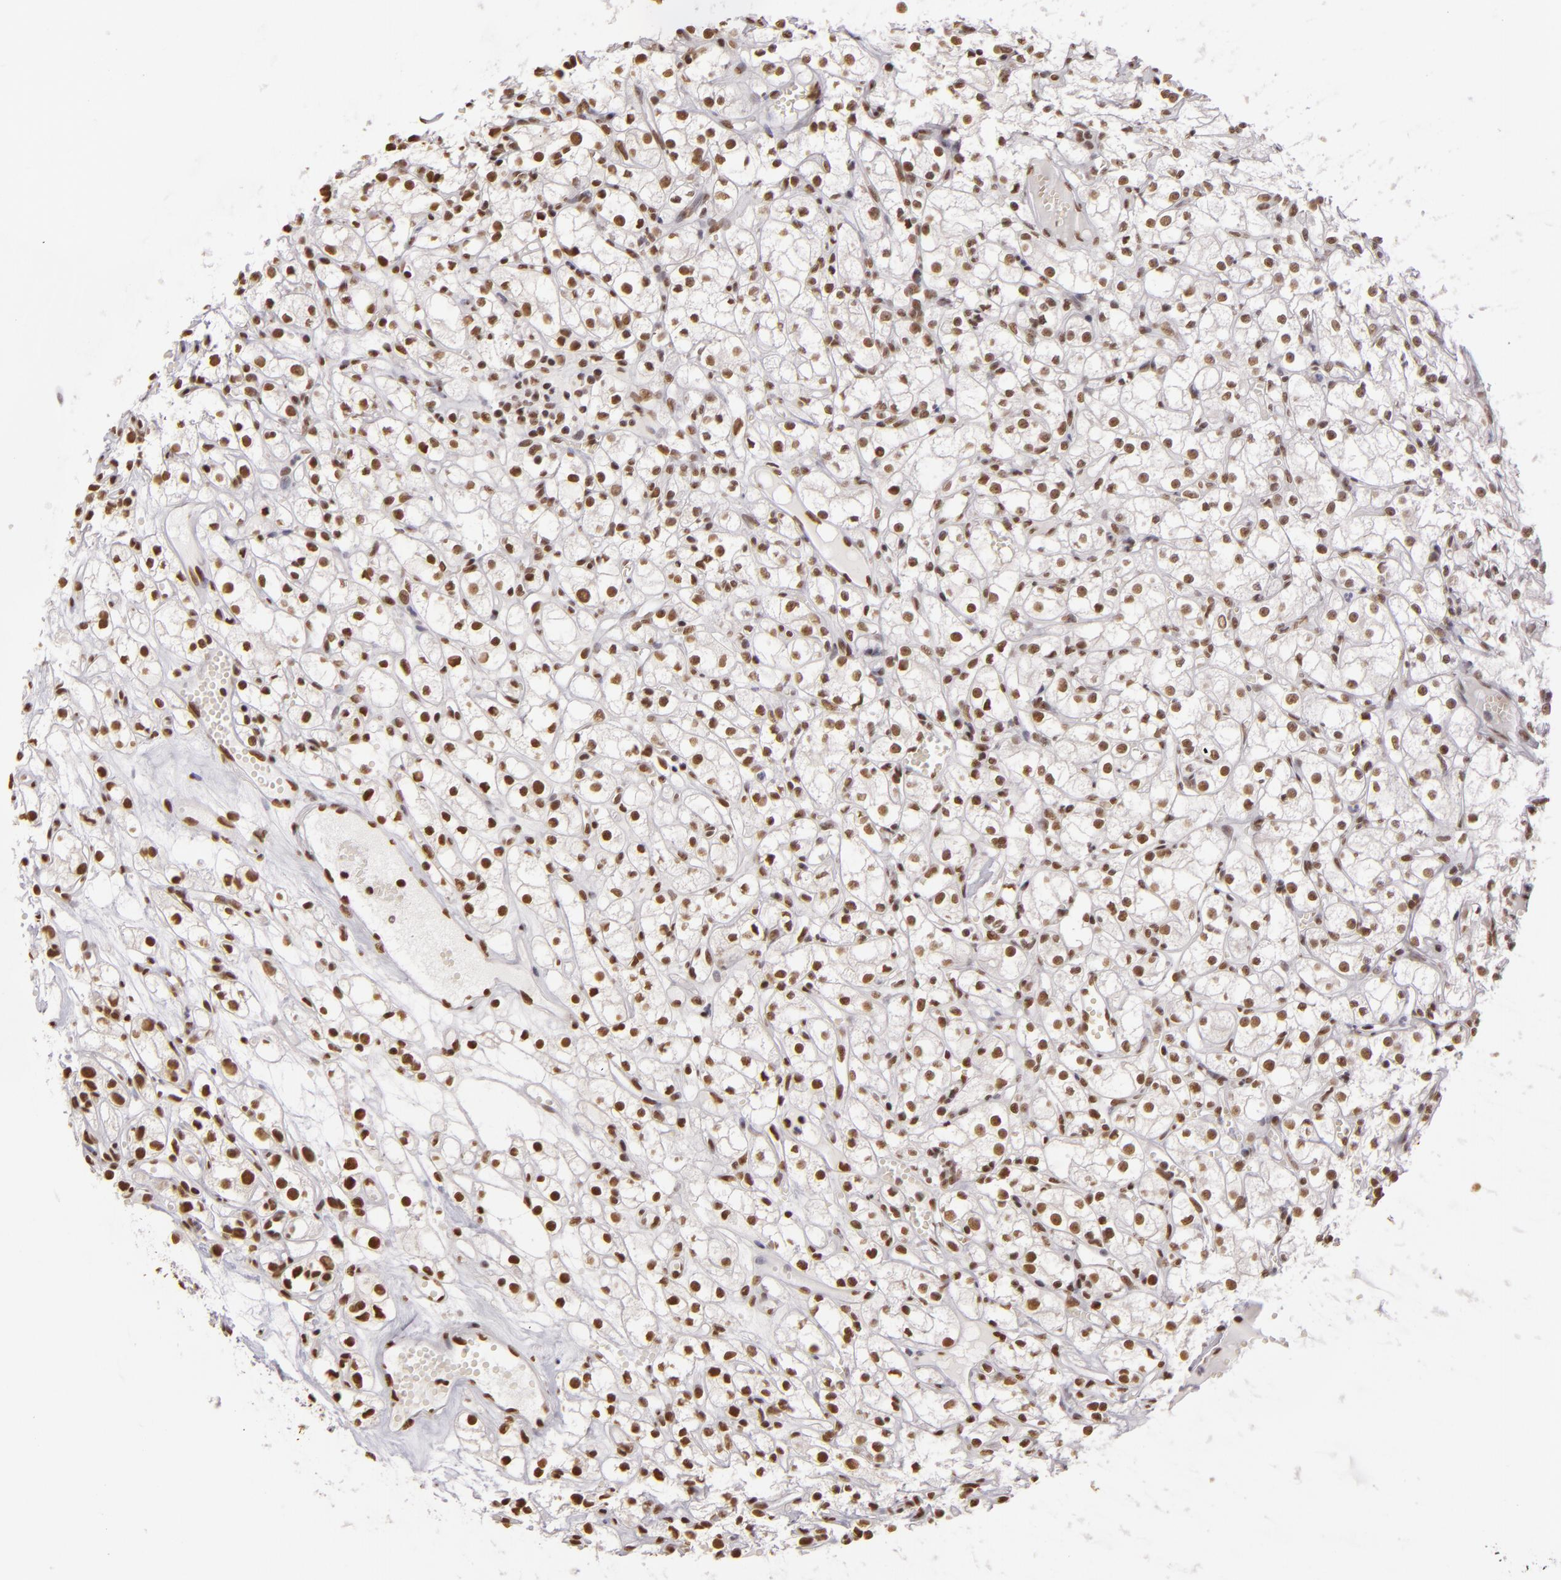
{"staining": {"intensity": "moderate", "quantity": "25%-75%", "location": "nuclear"}, "tissue": "renal cancer", "cell_type": "Tumor cells", "image_type": "cancer", "snomed": [{"axis": "morphology", "description": "Adenocarcinoma, NOS"}, {"axis": "topography", "description": "Kidney"}], "caption": "Immunohistochemical staining of human renal cancer shows medium levels of moderate nuclear expression in about 25%-75% of tumor cells.", "gene": "PAPOLA", "patient": {"sex": "male", "age": 61}}